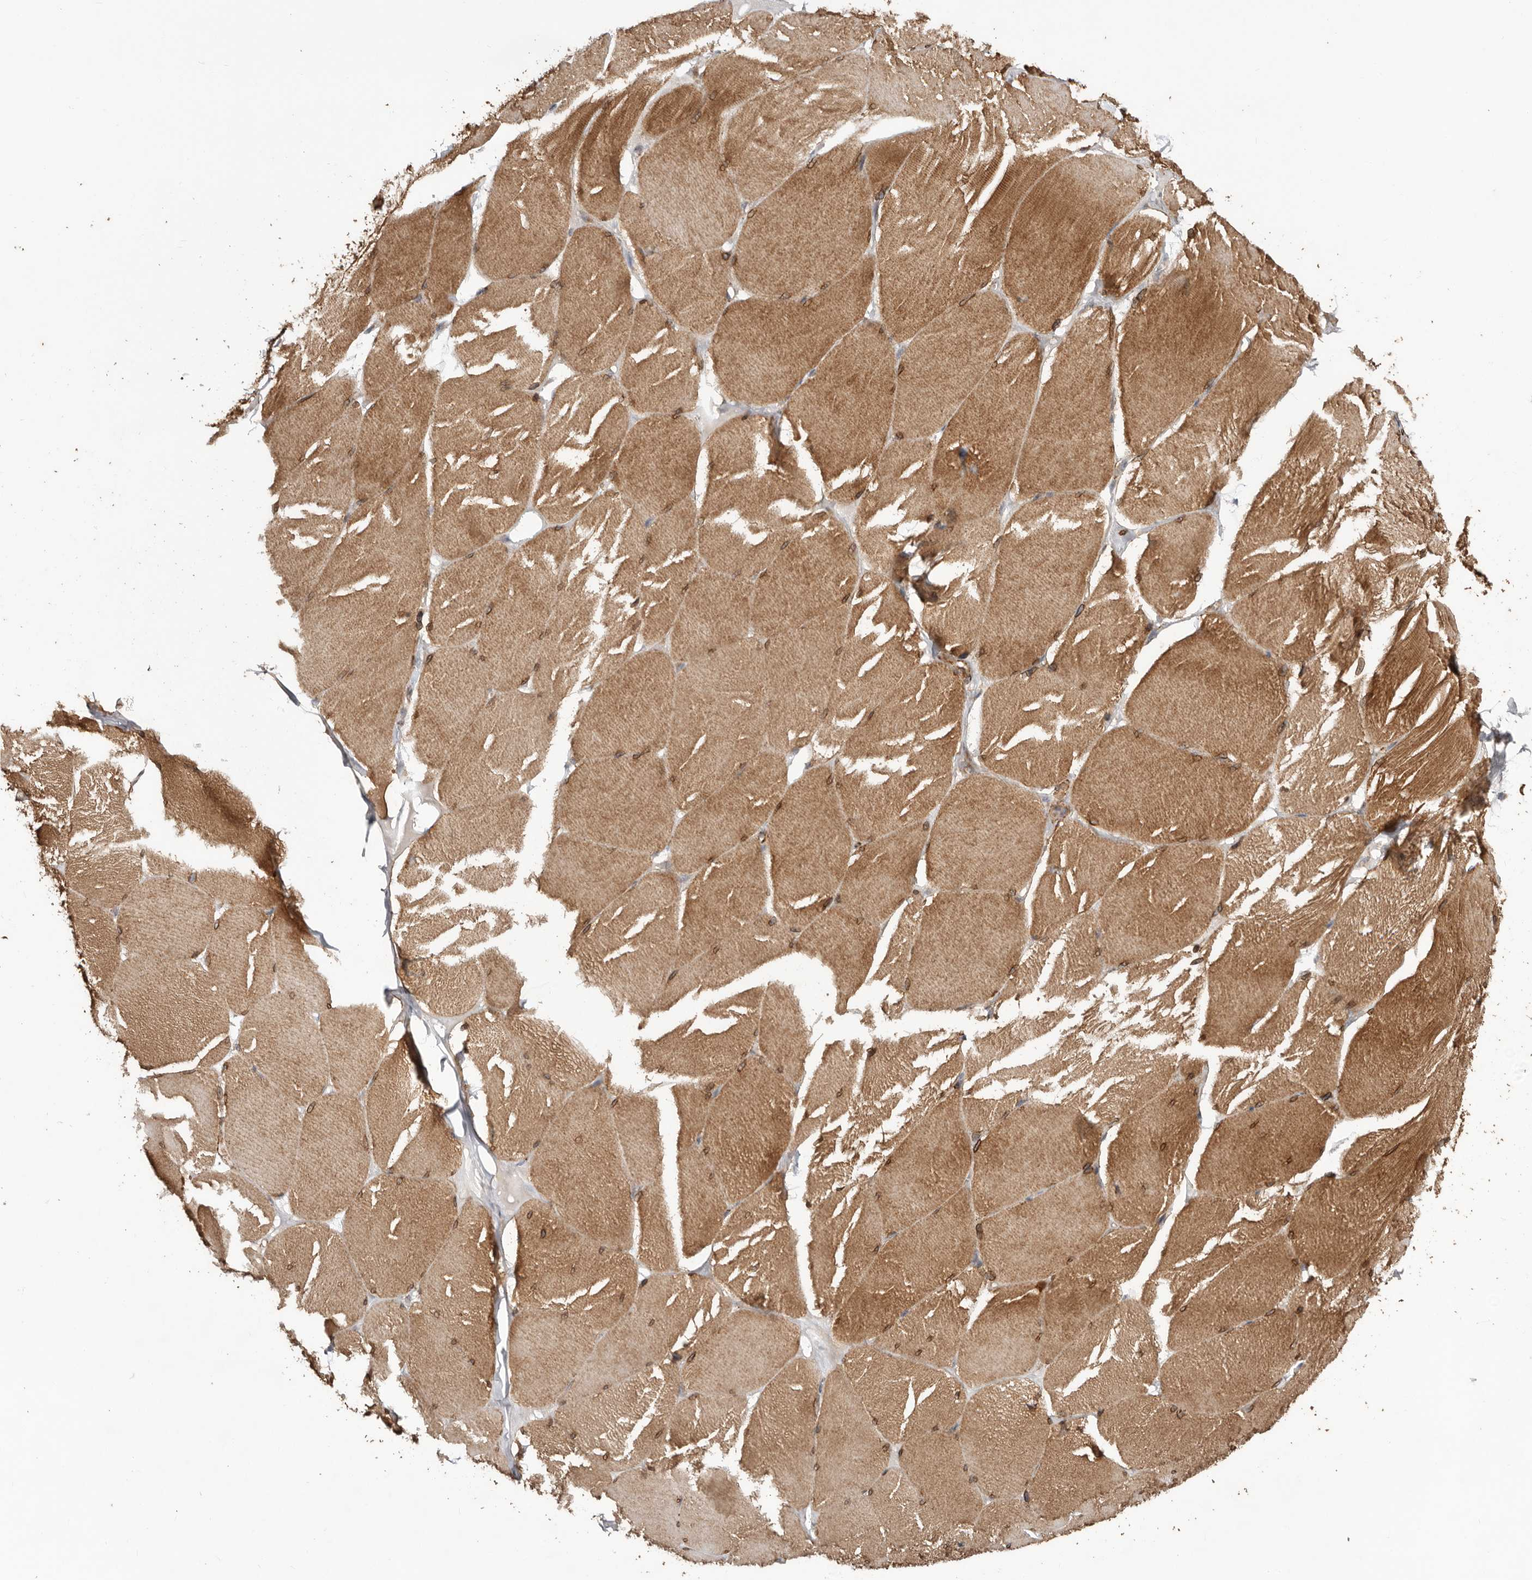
{"staining": {"intensity": "moderate", "quantity": ">75%", "location": "cytoplasmic/membranous,nuclear"}, "tissue": "skeletal muscle", "cell_type": "Myocytes", "image_type": "normal", "snomed": [{"axis": "morphology", "description": "Normal tissue, NOS"}, {"axis": "topography", "description": "Skin"}, {"axis": "topography", "description": "Skeletal muscle"}], "caption": "This histopathology image demonstrates immunohistochemistry staining of normal human skeletal muscle, with medium moderate cytoplasmic/membranous,nuclear positivity in about >75% of myocytes.", "gene": "PROKR1", "patient": {"sex": "male", "age": 83}}